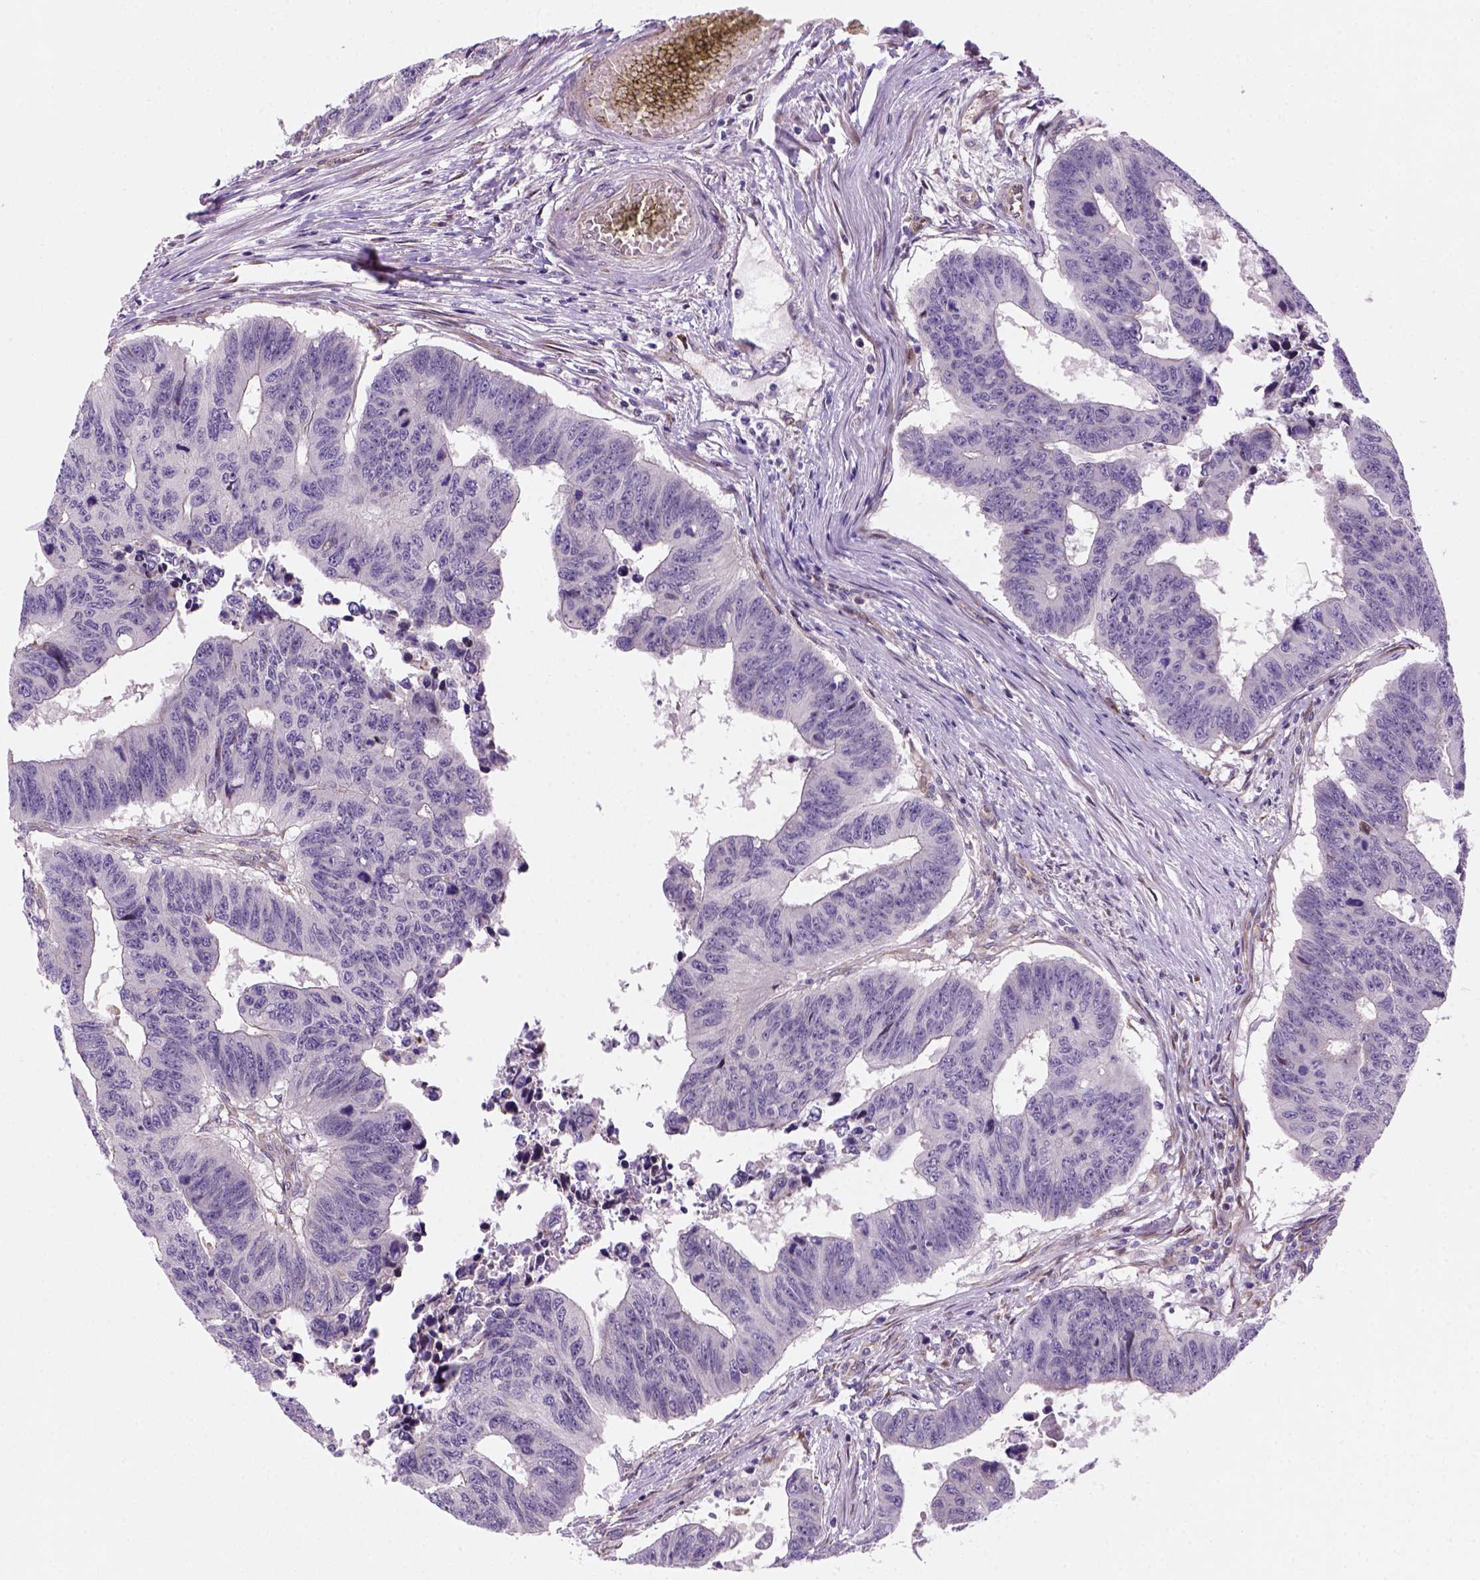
{"staining": {"intensity": "negative", "quantity": "none", "location": "none"}, "tissue": "colorectal cancer", "cell_type": "Tumor cells", "image_type": "cancer", "snomed": [{"axis": "morphology", "description": "Adenocarcinoma, NOS"}, {"axis": "topography", "description": "Rectum"}], "caption": "Image shows no protein expression in tumor cells of colorectal cancer tissue.", "gene": "VSTM5", "patient": {"sex": "female", "age": 85}}